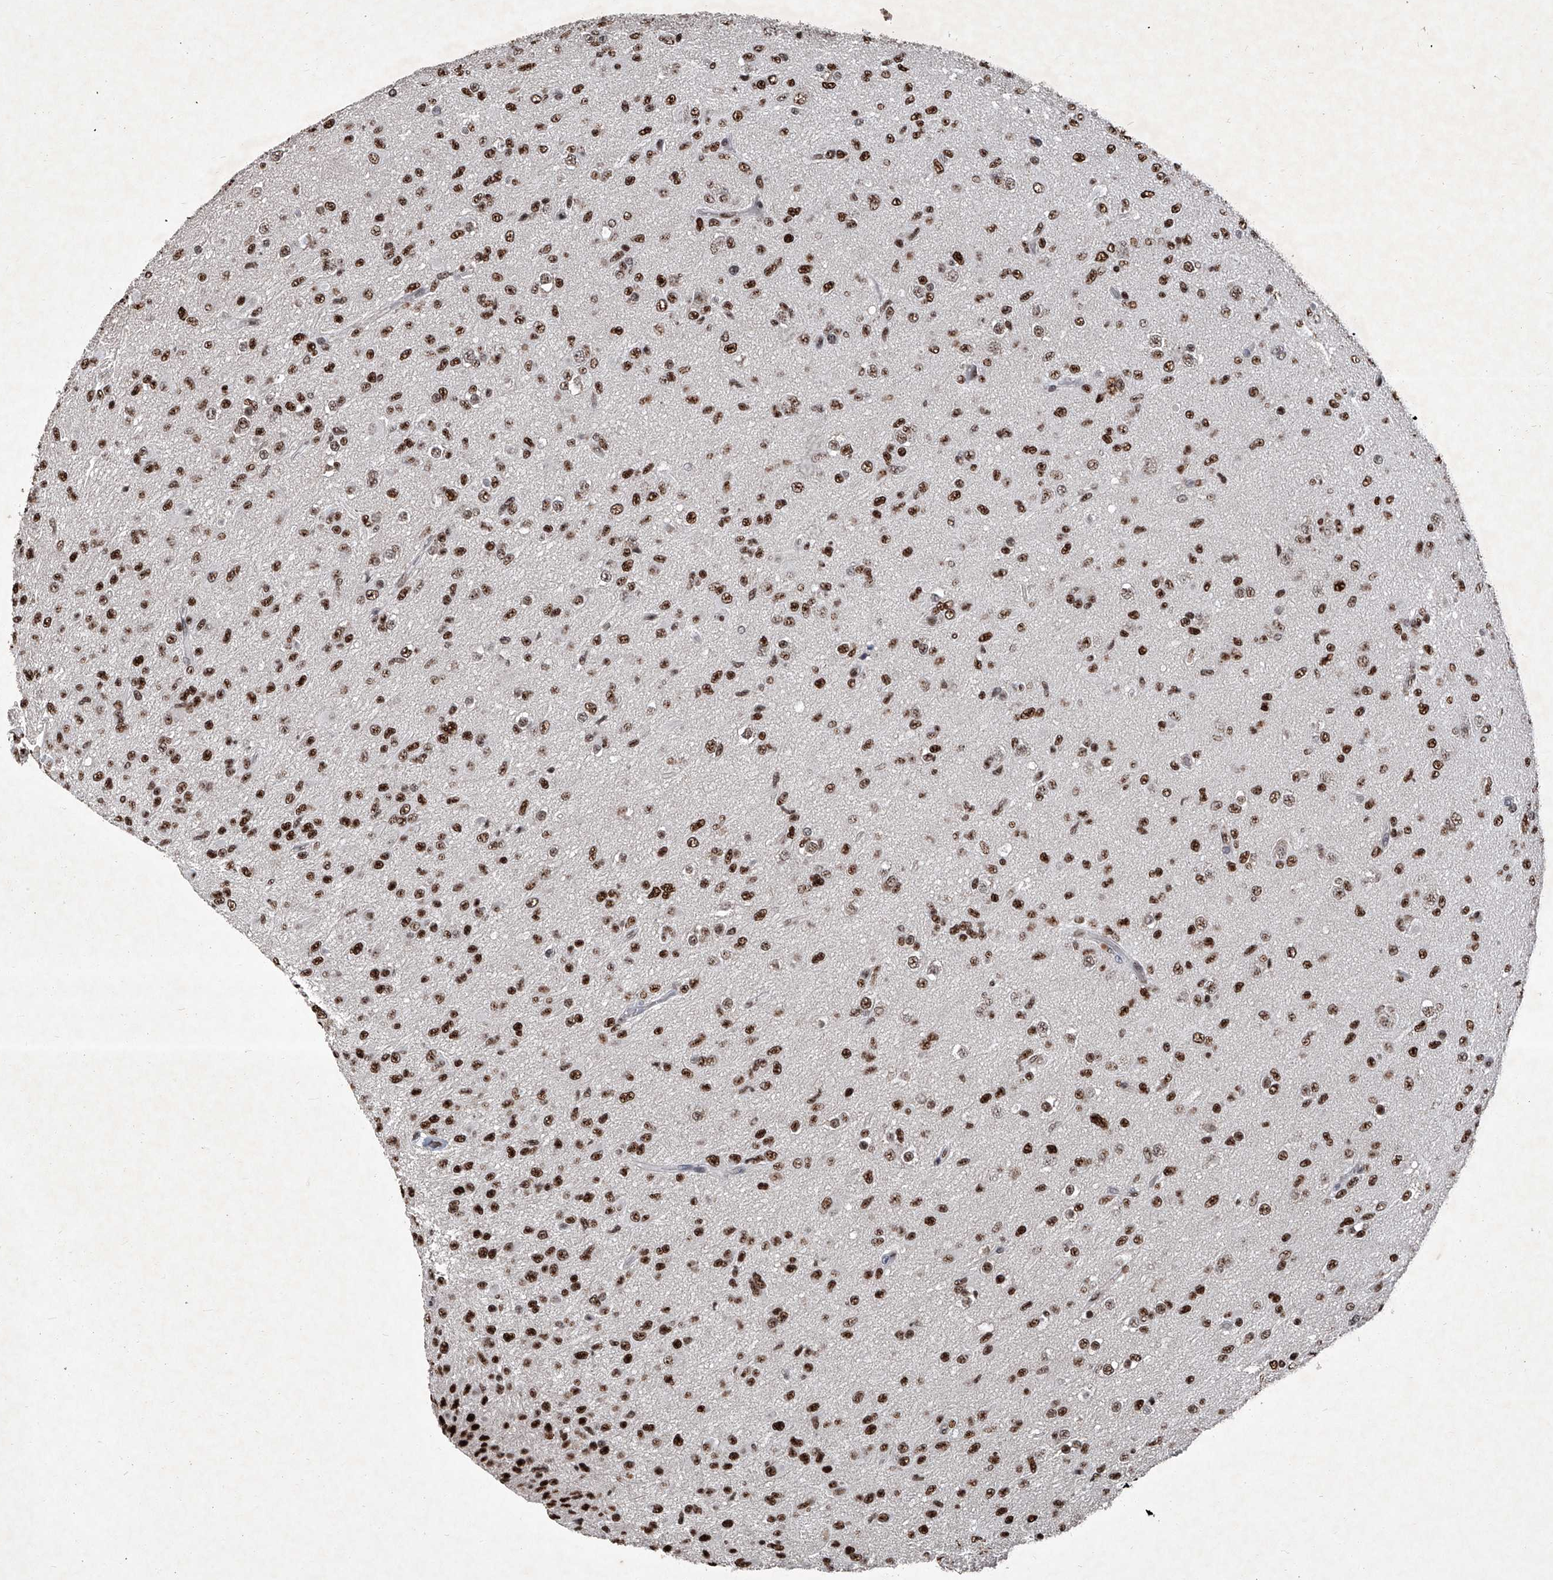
{"staining": {"intensity": "strong", "quantity": ">75%", "location": "nuclear"}, "tissue": "glioma", "cell_type": "Tumor cells", "image_type": "cancer", "snomed": [{"axis": "morphology", "description": "Glioma, malignant, Low grade"}, {"axis": "topography", "description": "Brain"}], "caption": "A high amount of strong nuclear staining is seen in about >75% of tumor cells in low-grade glioma (malignant) tissue. Using DAB (brown) and hematoxylin (blue) stains, captured at high magnification using brightfield microscopy.", "gene": "DDX39B", "patient": {"sex": "male", "age": 65}}